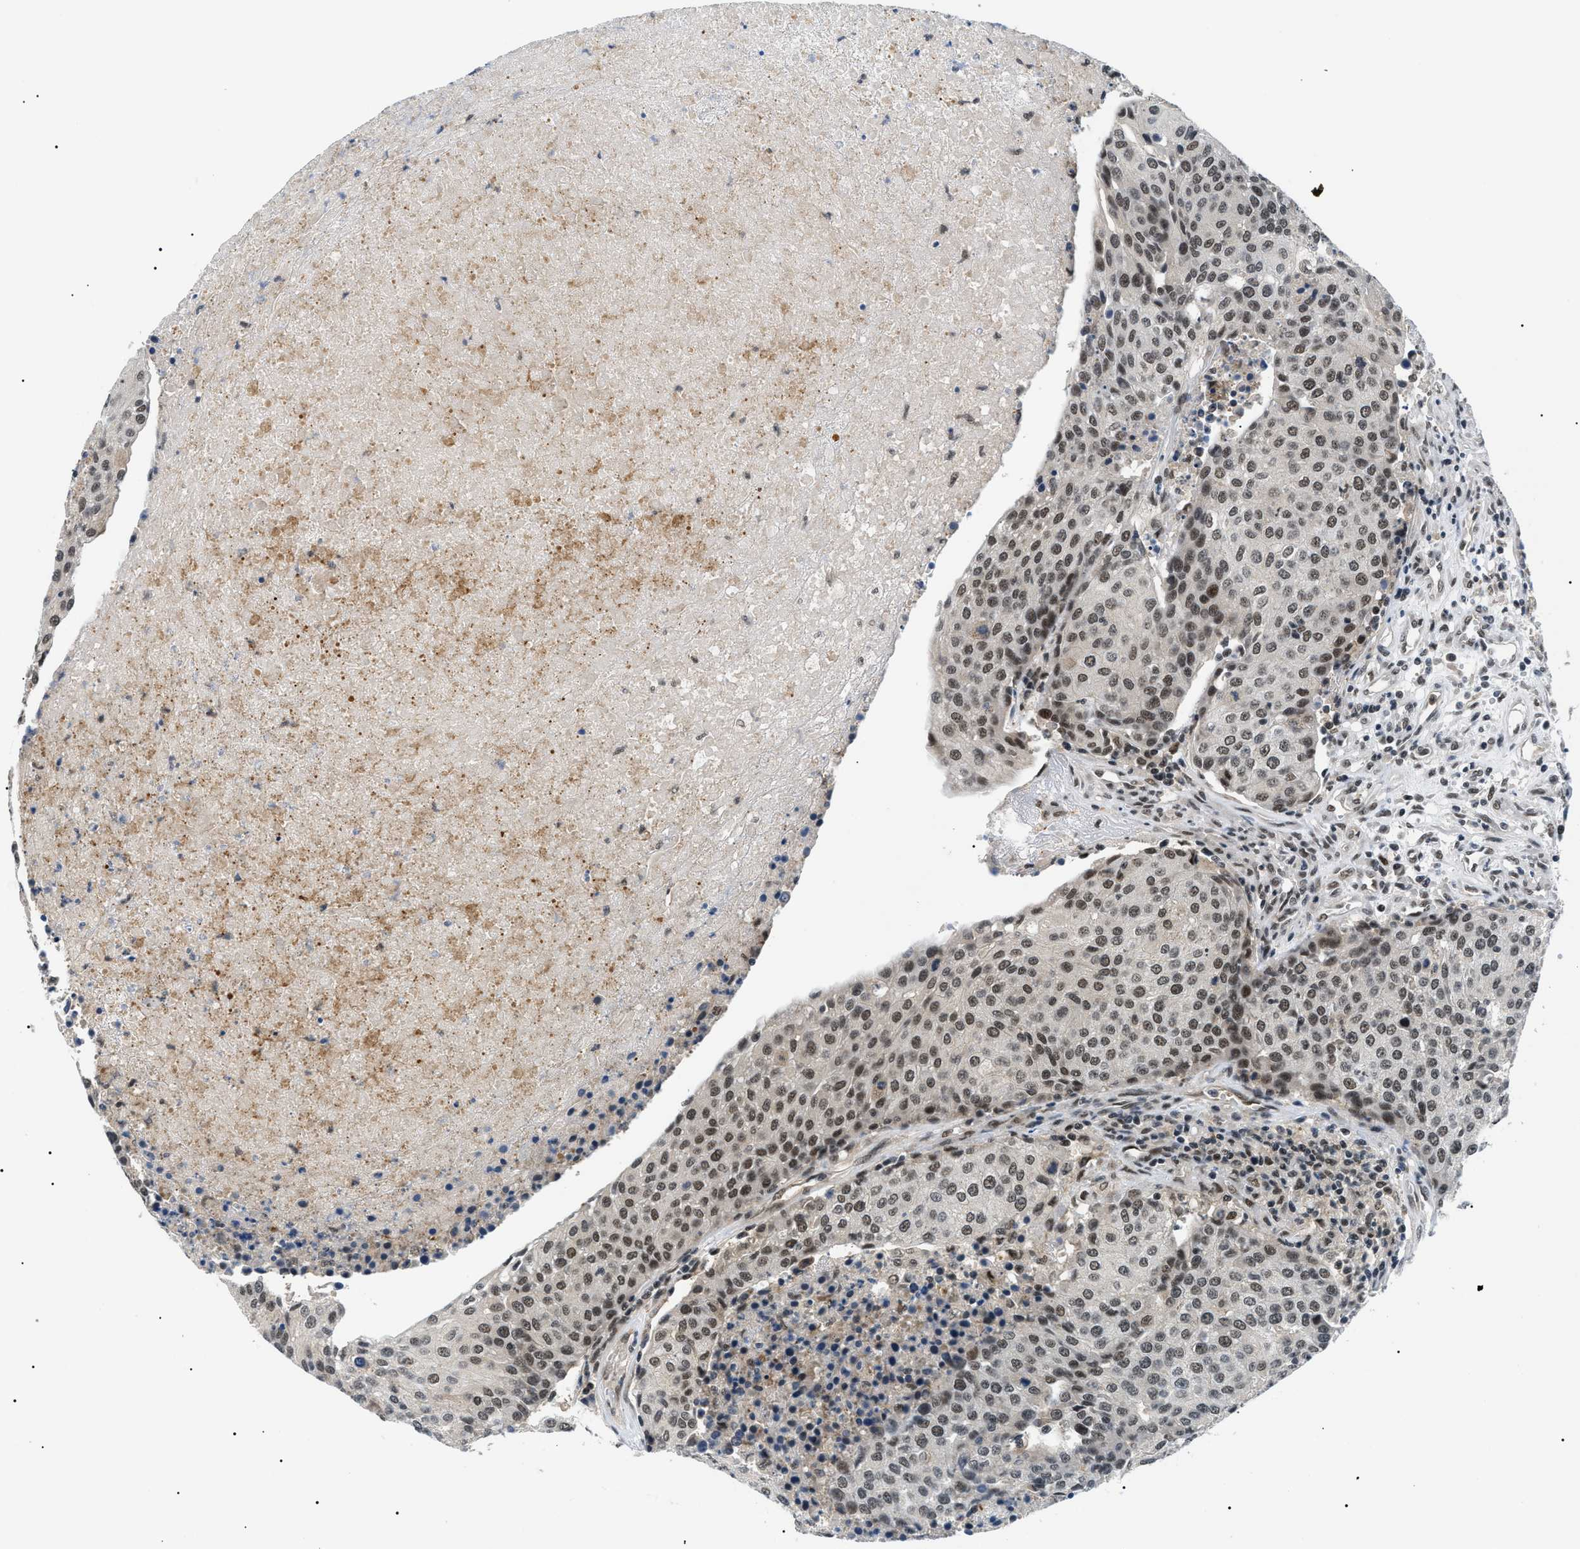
{"staining": {"intensity": "moderate", "quantity": ">75%", "location": "nuclear"}, "tissue": "urothelial cancer", "cell_type": "Tumor cells", "image_type": "cancer", "snomed": [{"axis": "morphology", "description": "Urothelial carcinoma, High grade"}, {"axis": "topography", "description": "Urinary bladder"}], "caption": "A micrograph showing moderate nuclear staining in approximately >75% of tumor cells in urothelial cancer, as visualized by brown immunohistochemical staining.", "gene": "RBM15", "patient": {"sex": "female", "age": 85}}